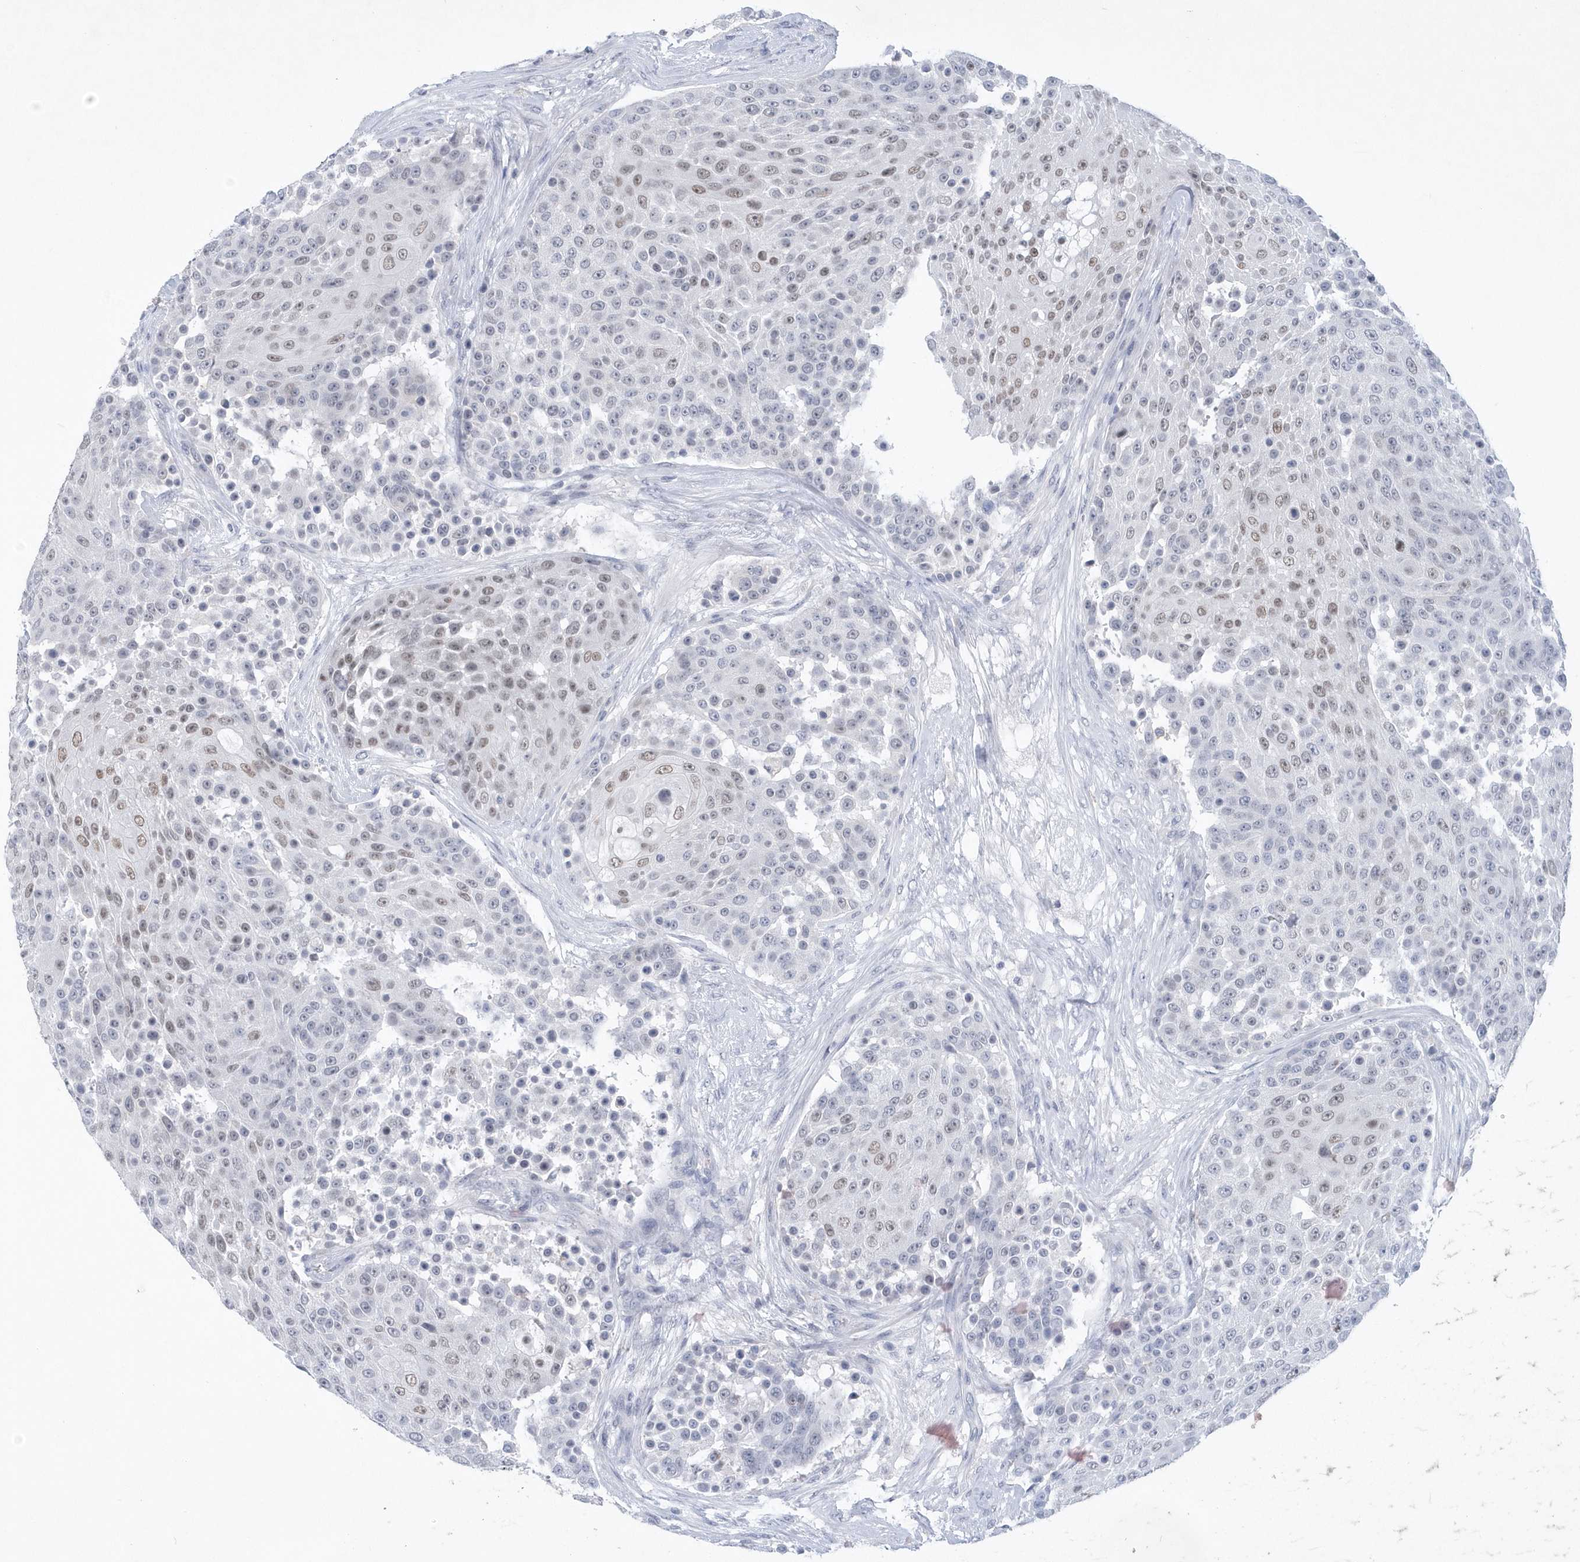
{"staining": {"intensity": "weak", "quantity": "25%-75%", "location": "nuclear"}, "tissue": "urothelial cancer", "cell_type": "Tumor cells", "image_type": "cancer", "snomed": [{"axis": "morphology", "description": "Urothelial carcinoma, High grade"}, {"axis": "topography", "description": "Urinary bladder"}], "caption": "Immunohistochemical staining of human urothelial cancer reveals low levels of weak nuclear positivity in about 25%-75% of tumor cells.", "gene": "SRGAP3", "patient": {"sex": "female", "age": 63}}